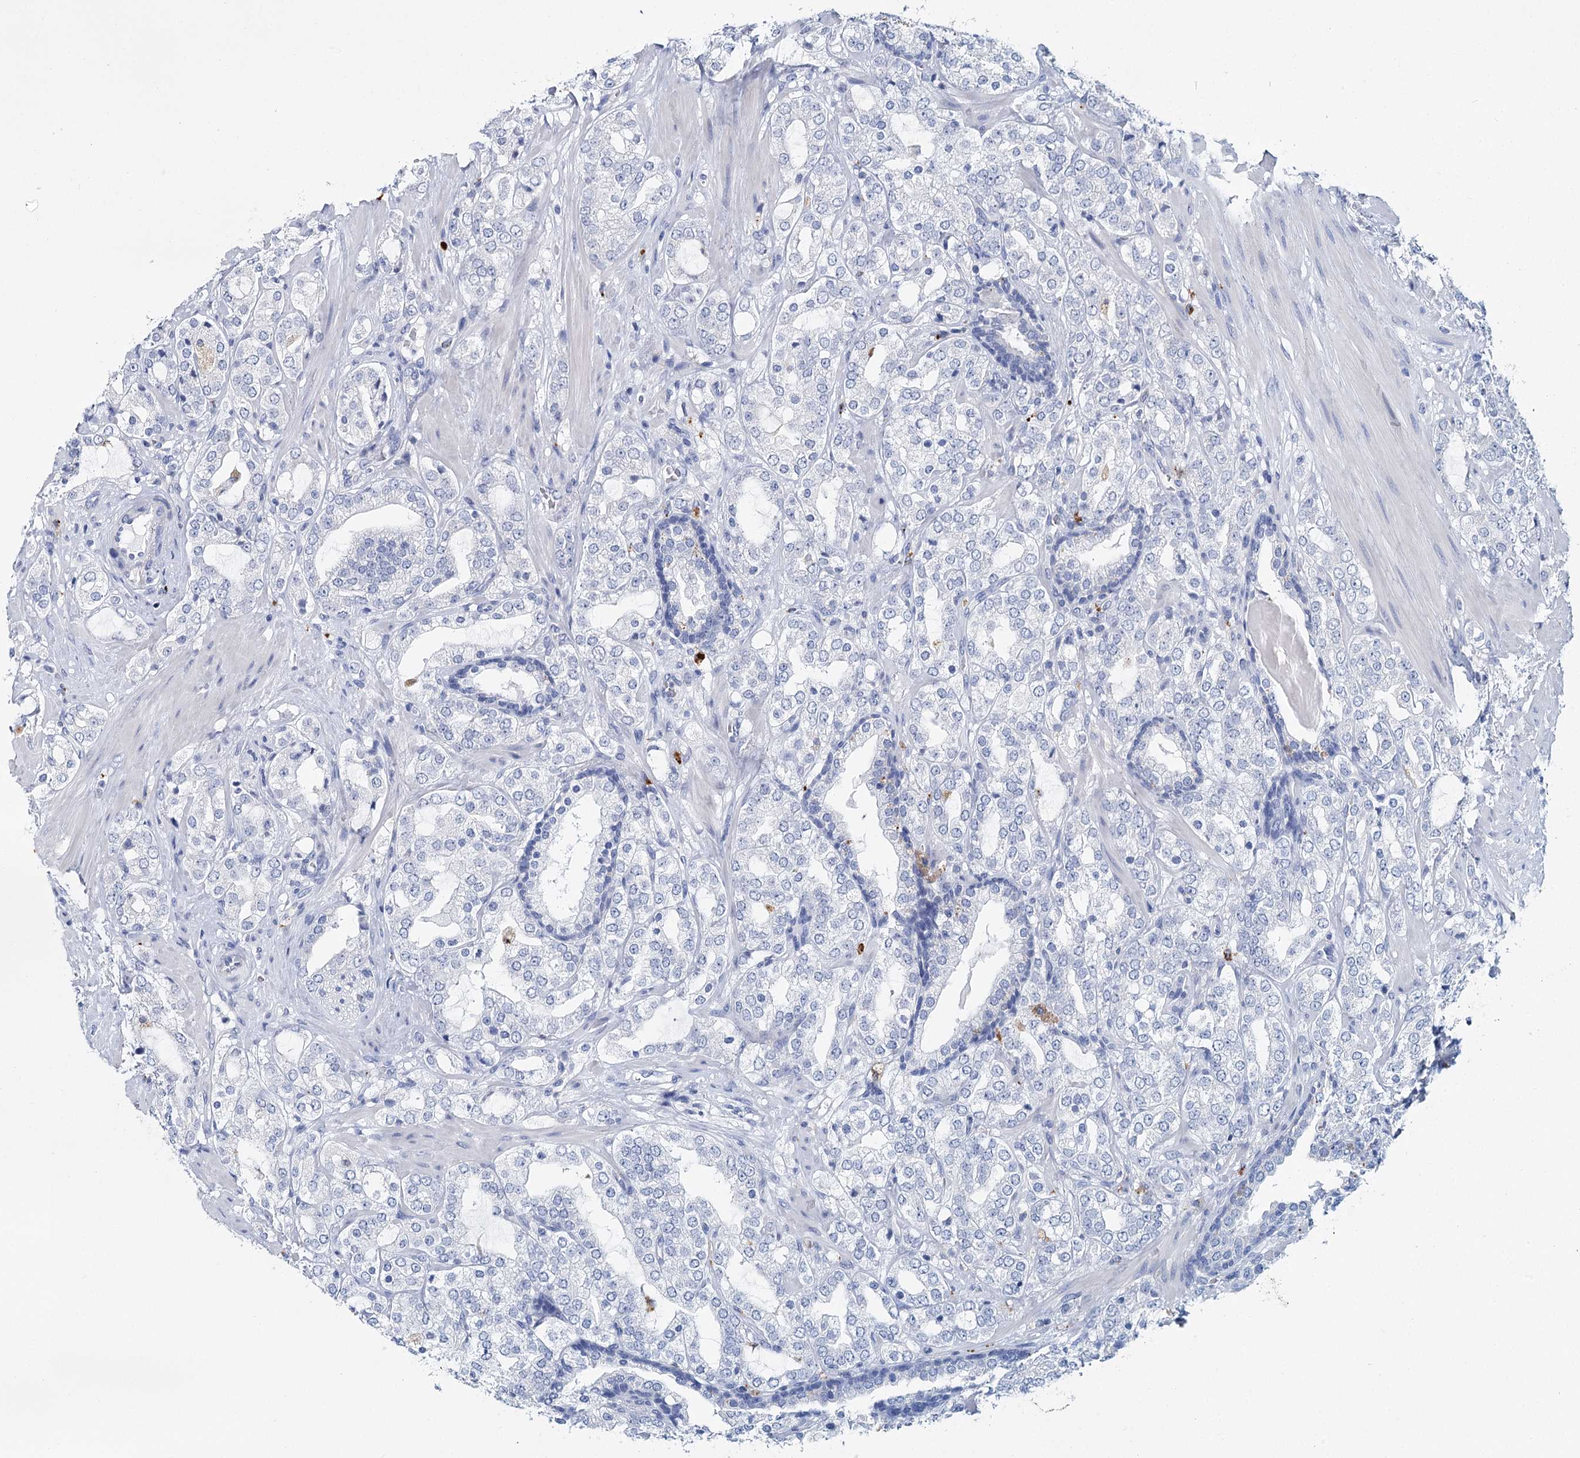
{"staining": {"intensity": "negative", "quantity": "none", "location": "none"}, "tissue": "prostate cancer", "cell_type": "Tumor cells", "image_type": "cancer", "snomed": [{"axis": "morphology", "description": "Adenocarcinoma, High grade"}, {"axis": "topography", "description": "Prostate"}], "caption": "Prostate cancer (high-grade adenocarcinoma) stained for a protein using immunohistochemistry displays no expression tumor cells.", "gene": "METTL7B", "patient": {"sex": "male", "age": 64}}